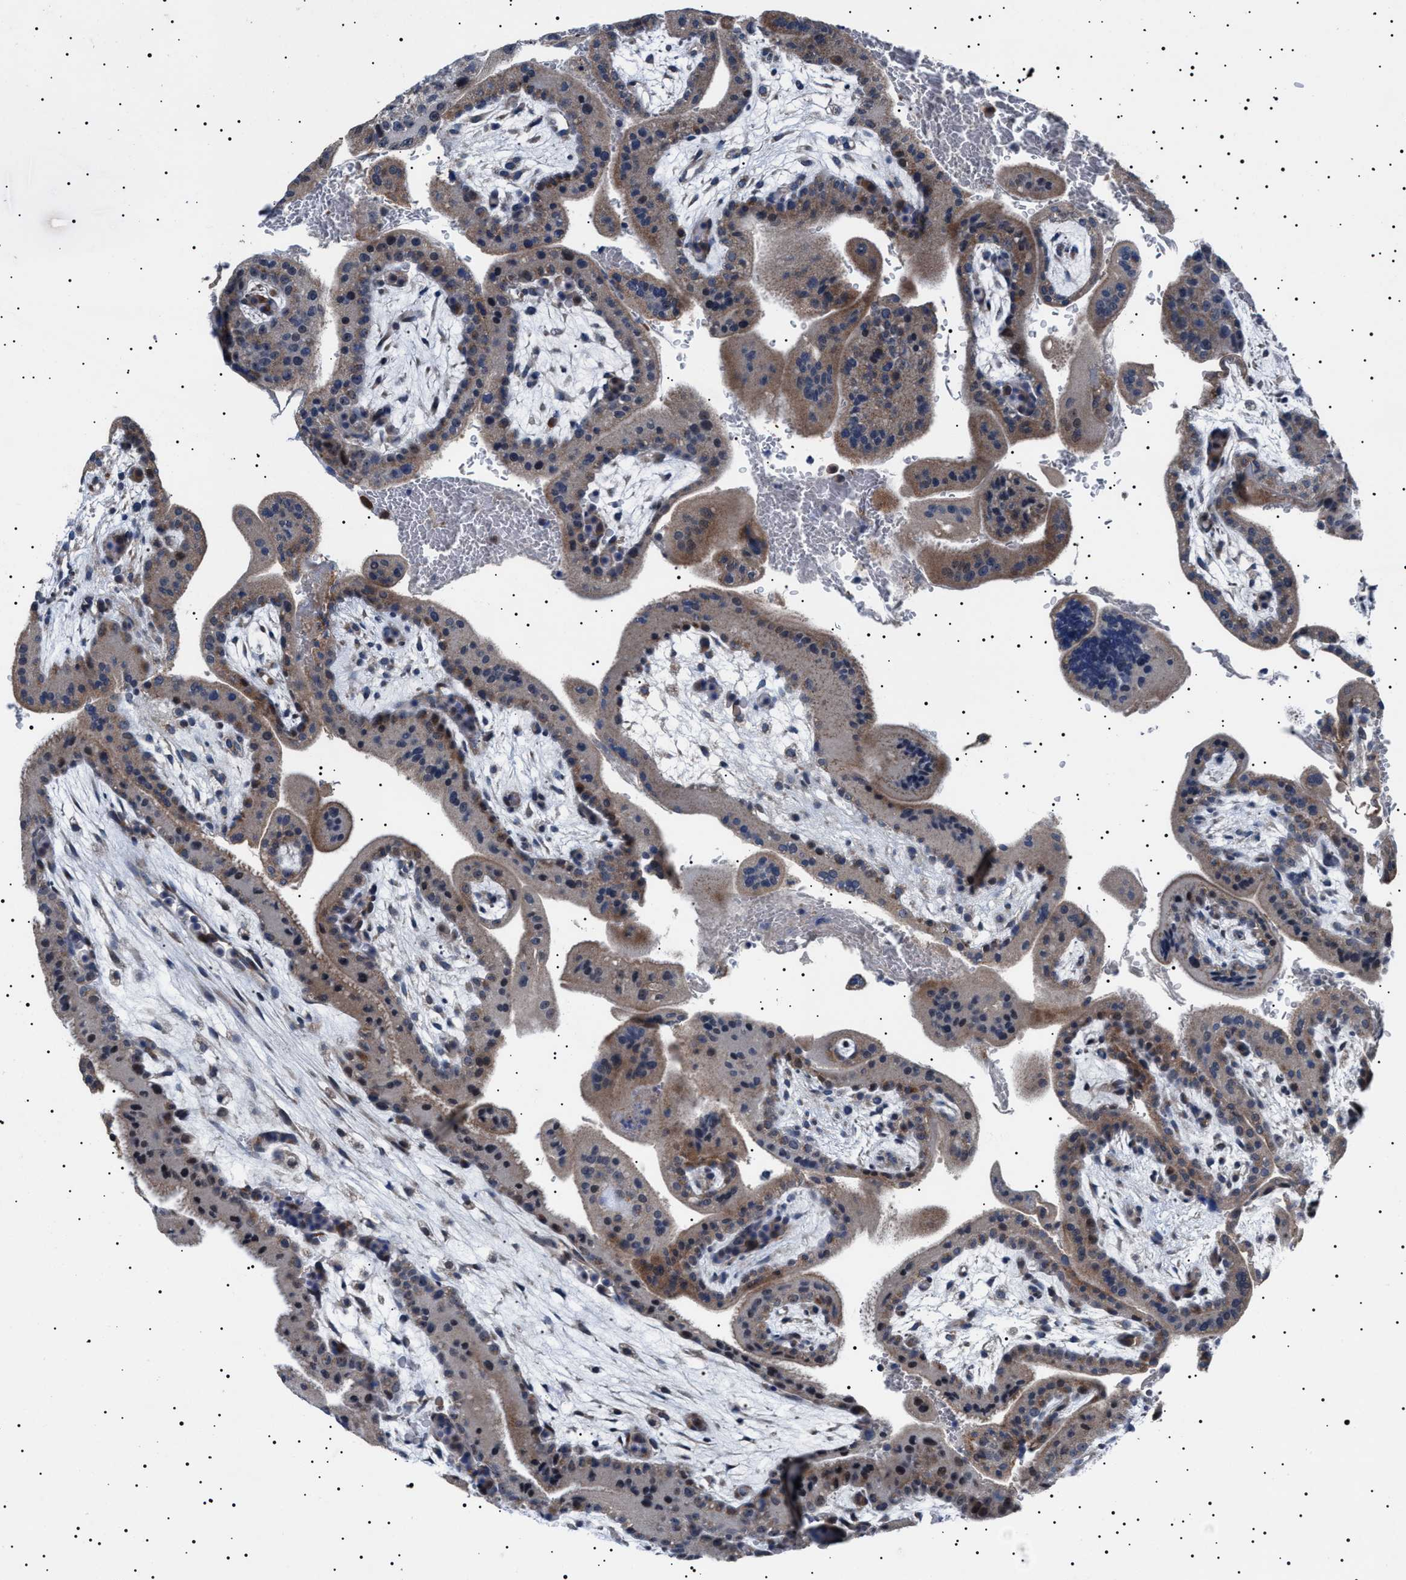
{"staining": {"intensity": "moderate", "quantity": ">75%", "location": "cytoplasmic/membranous"}, "tissue": "placenta", "cell_type": "Decidual cells", "image_type": "normal", "snomed": [{"axis": "morphology", "description": "Normal tissue, NOS"}, {"axis": "topography", "description": "Placenta"}], "caption": "Decidual cells exhibit moderate cytoplasmic/membranous staining in about >75% of cells in normal placenta. (DAB (3,3'-diaminobenzidine) = brown stain, brightfield microscopy at high magnification).", "gene": "PTRH1", "patient": {"sex": "female", "age": 35}}